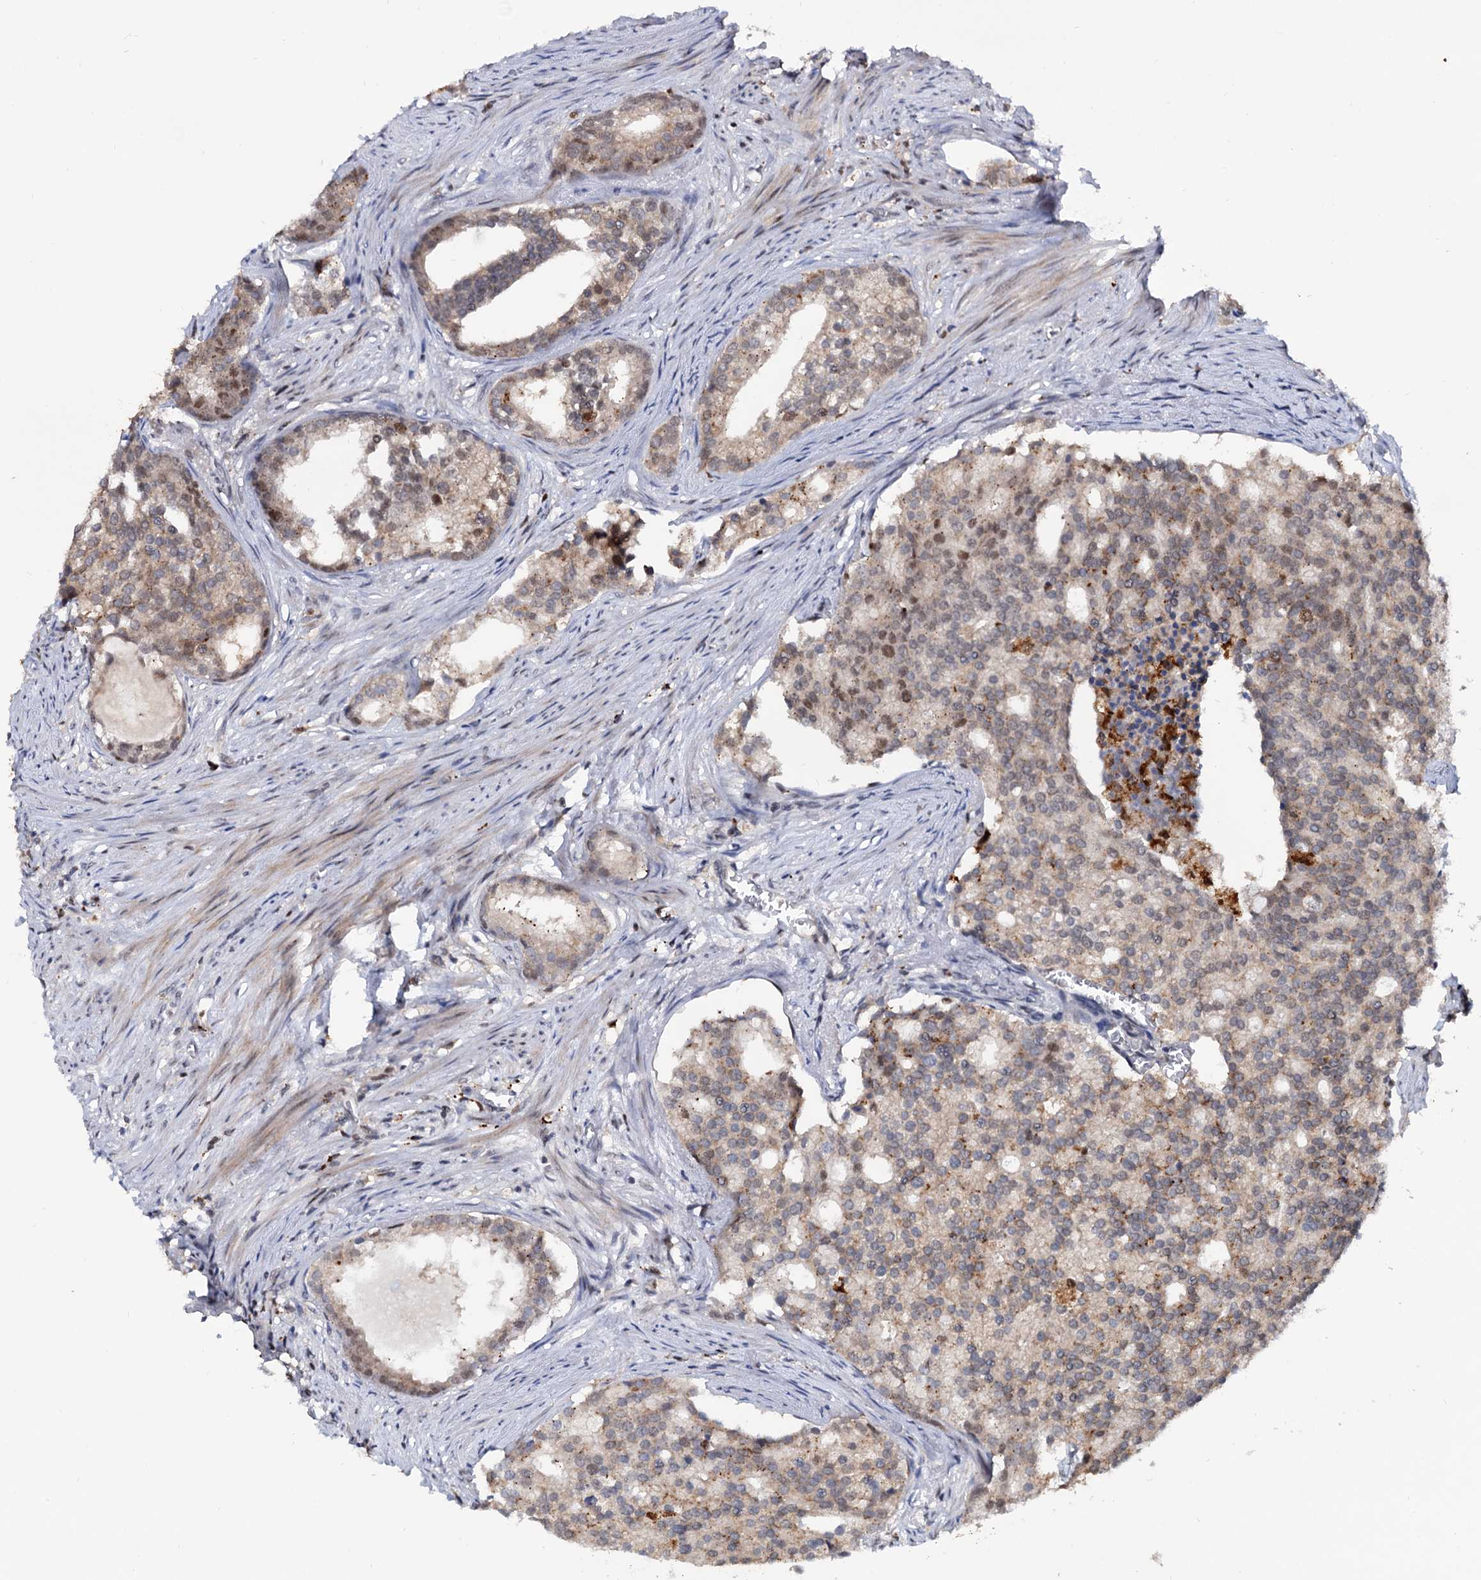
{"staining": {"intensity": "weak", "quantity": ">75%", "location": "cytoplasmic/membranous"}, "tissue": "prostate cancer", "cell_type": "Tumor cells", "image_type": "cancer", "snomed": [{"axis": "morphology", "description": "Adenocarcinoma, Low grade"}, {"axis": "topography", "description": "Prostate"}], "caption": "A brown stain highlights weak cytoplasmic/membranous positivity of a protein in prostate cancer tumor cells.", "gene": "RNASEH2B", "patient": {"sex": "male", "age": 71}}